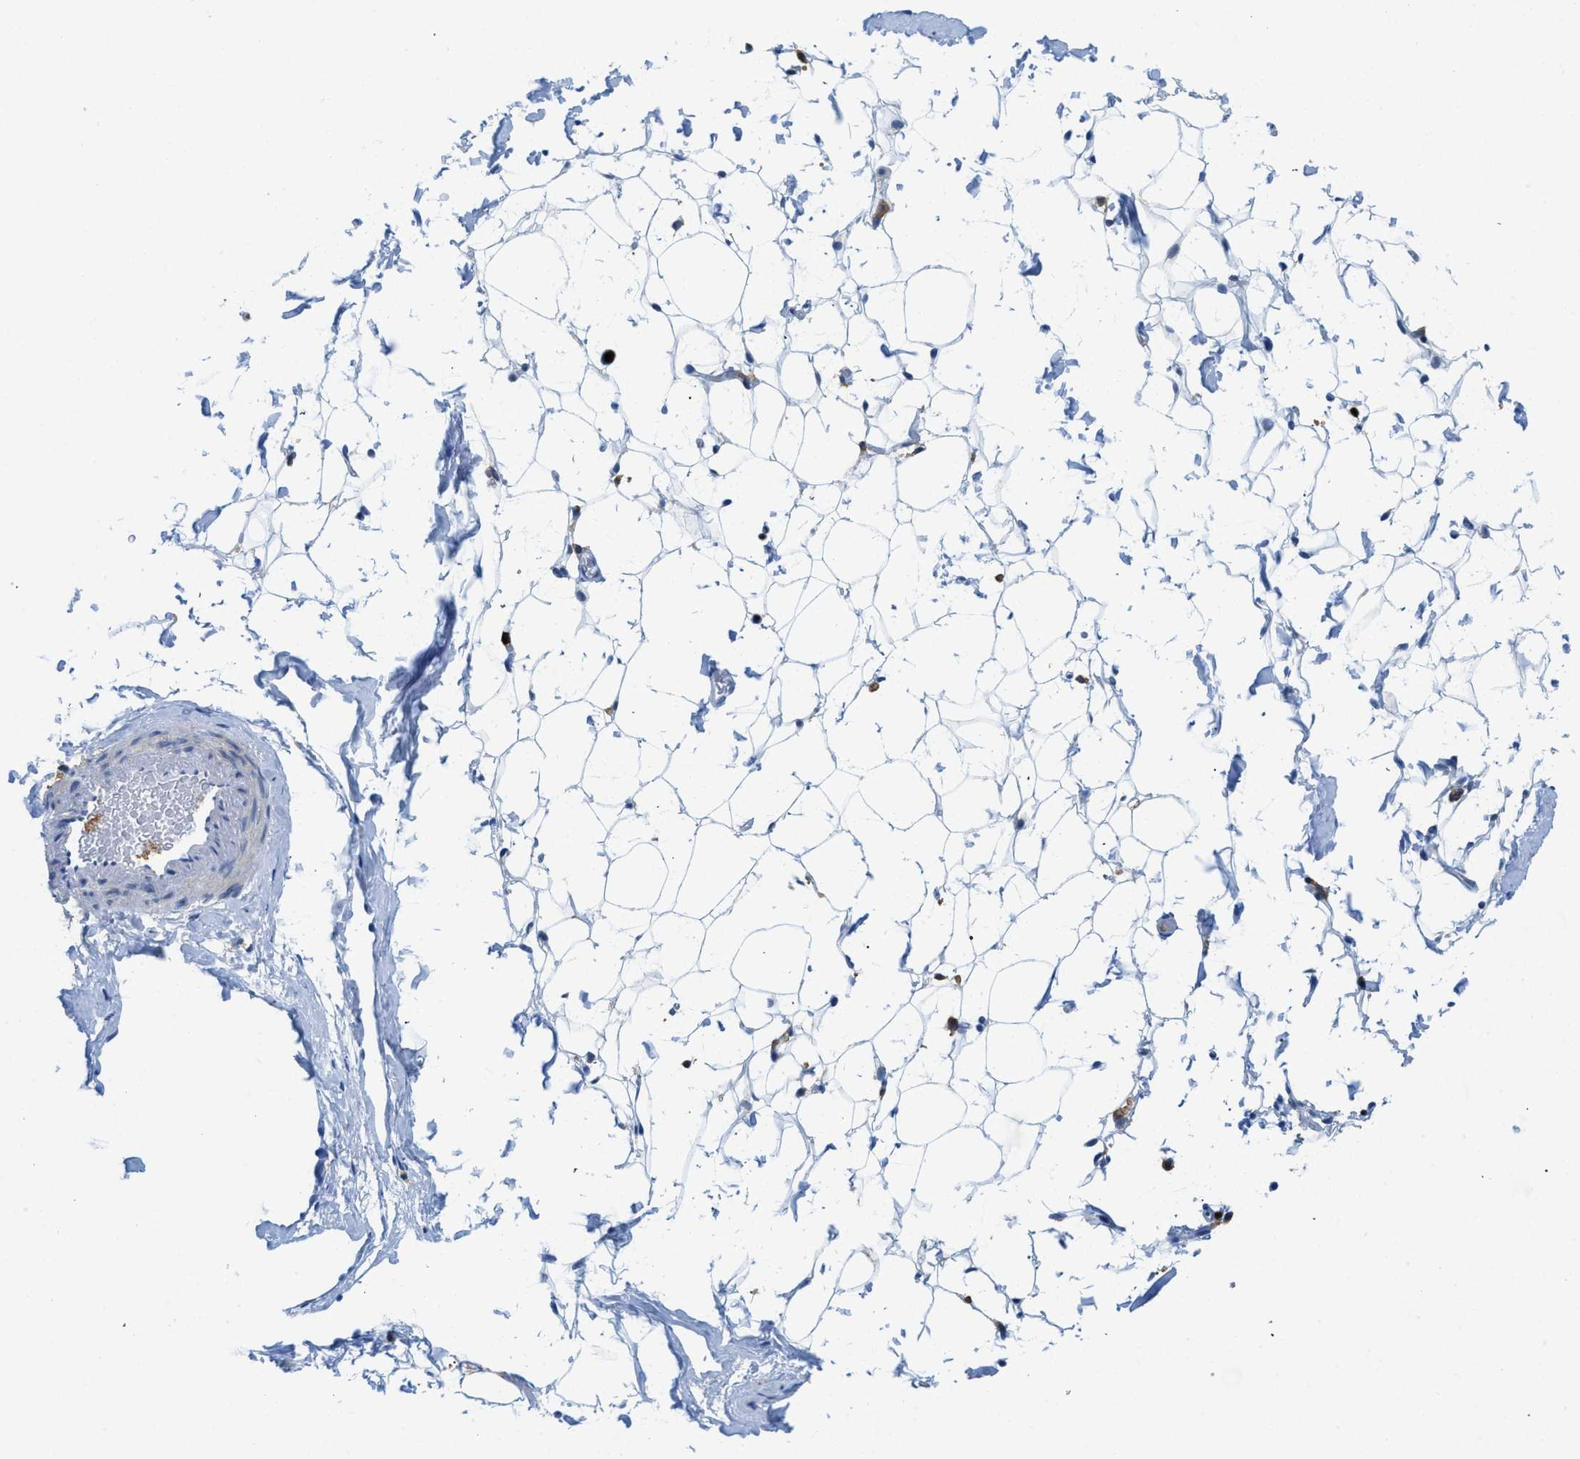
{"staining": {"intensity": "negative", "quantity": "none", "location": "none"}, "tissue": "adipose tissue", "cell_type": "Adipocytes", "image_type": "normal", "snomed": [{"axis": "morphology", "description": "Normal tissue, NOS"}, {"axis": "topography", "description": "Breast"}, {"axis": "topography", "description": "Soft tissue"}], "caption": "An IHC photomicrograph of normal adipose tissue is shown. There is no staining in adipocytes of adipose tissue. (Stains: DAB immunohistochemistry (IHC) with hematoxylin counter stain, Microscopy: brightfield microscopy at high magnification).", "gene": "FAM151A", "patient": {"sex": "female", "age": 75}}